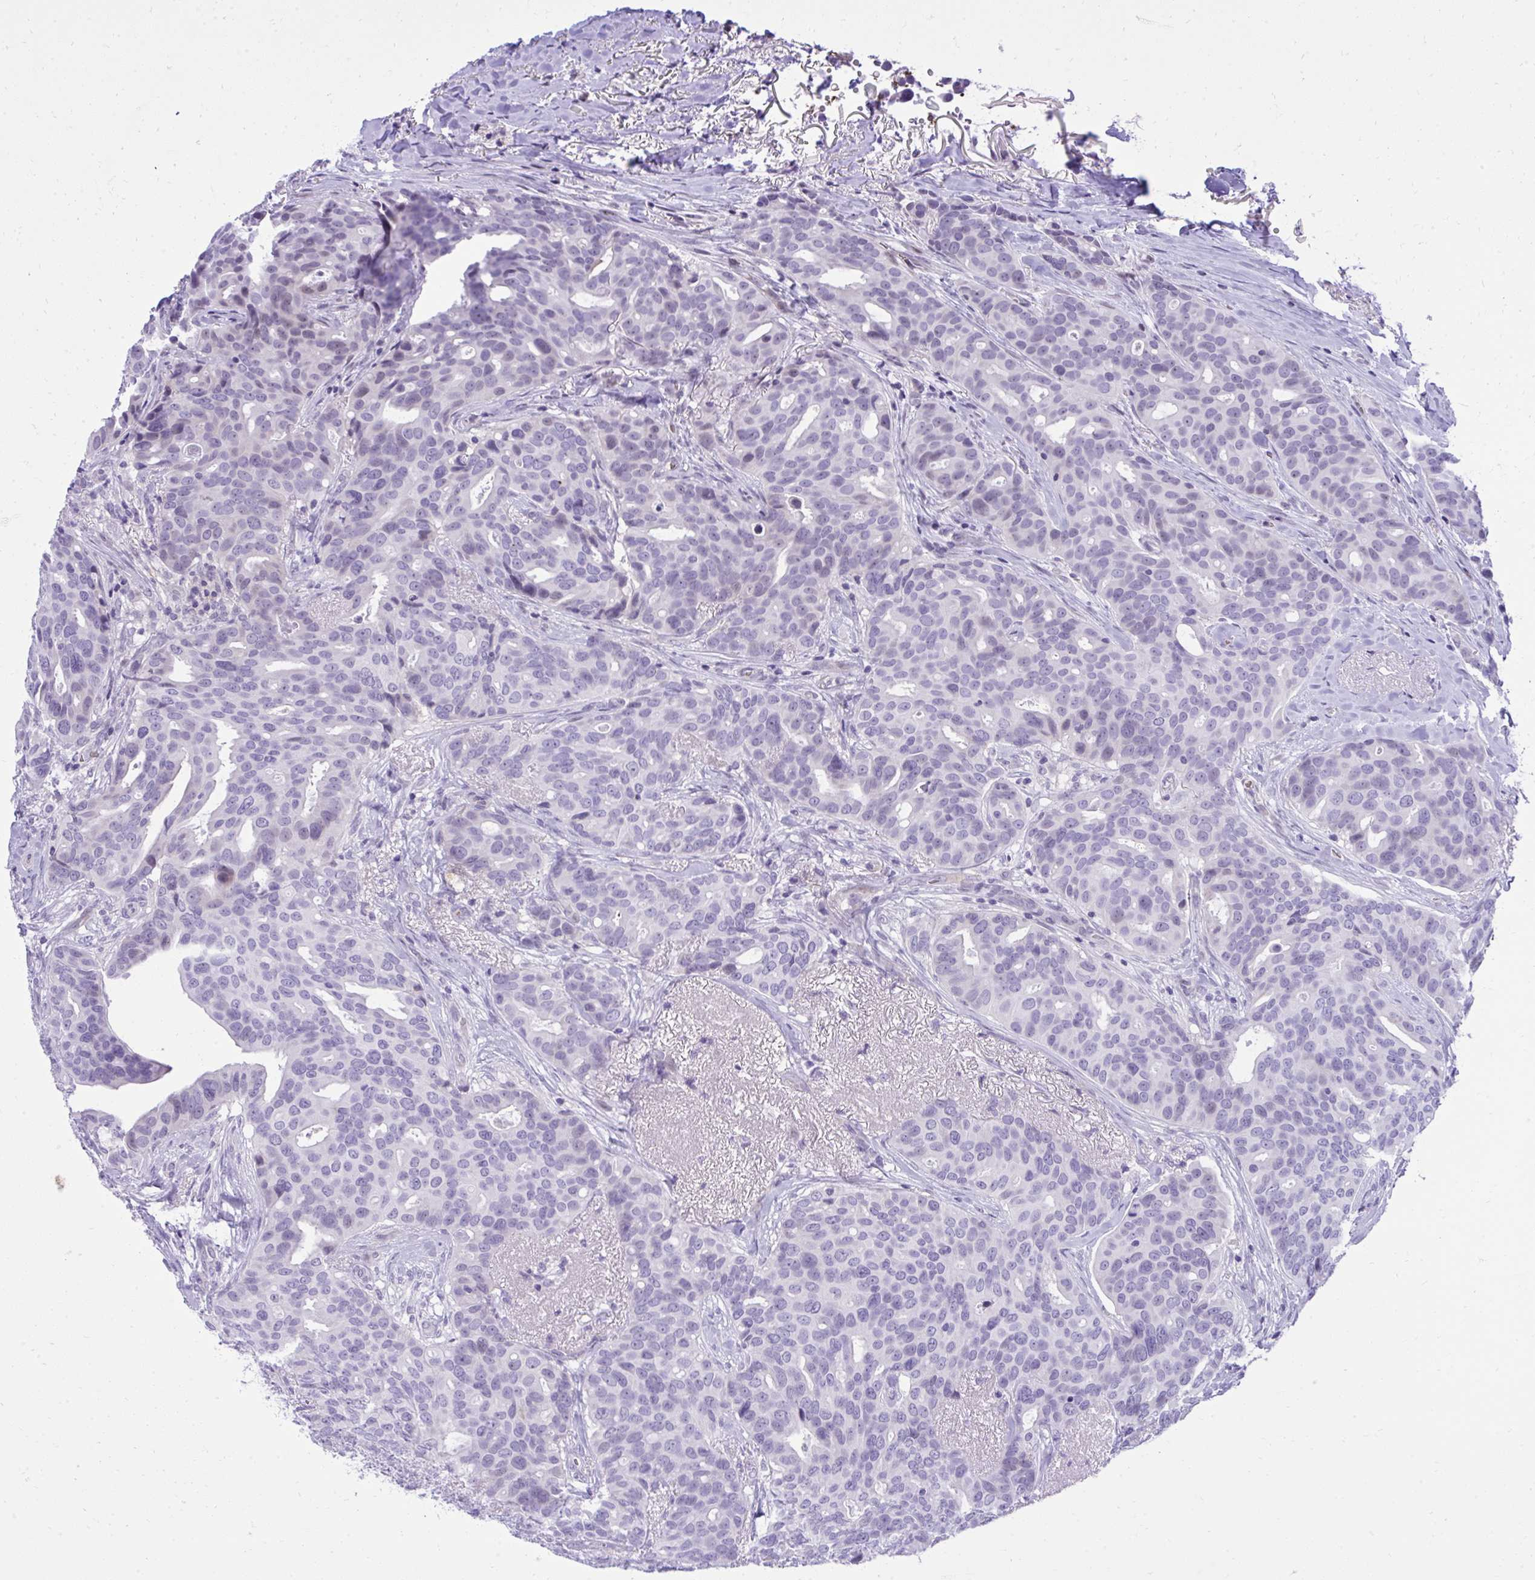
{"staining": {"intensity": "negative", "quantity": "none", "location": "none"}, "tissue": "breast cancer", "cell_type": "Tumor cells", "image_type": "cancer", "snomed": [{"axis": "morphology", "description": "Duct carcinoma"}, {"axis": "topography", "description": "Breast"}], "caption": "Tumor cells are negative for brown protein staining in infiltrating ductal carcinoma (breast).", "gene": "PITPNM3", "patient": {"sex": "female", "age": 54}}